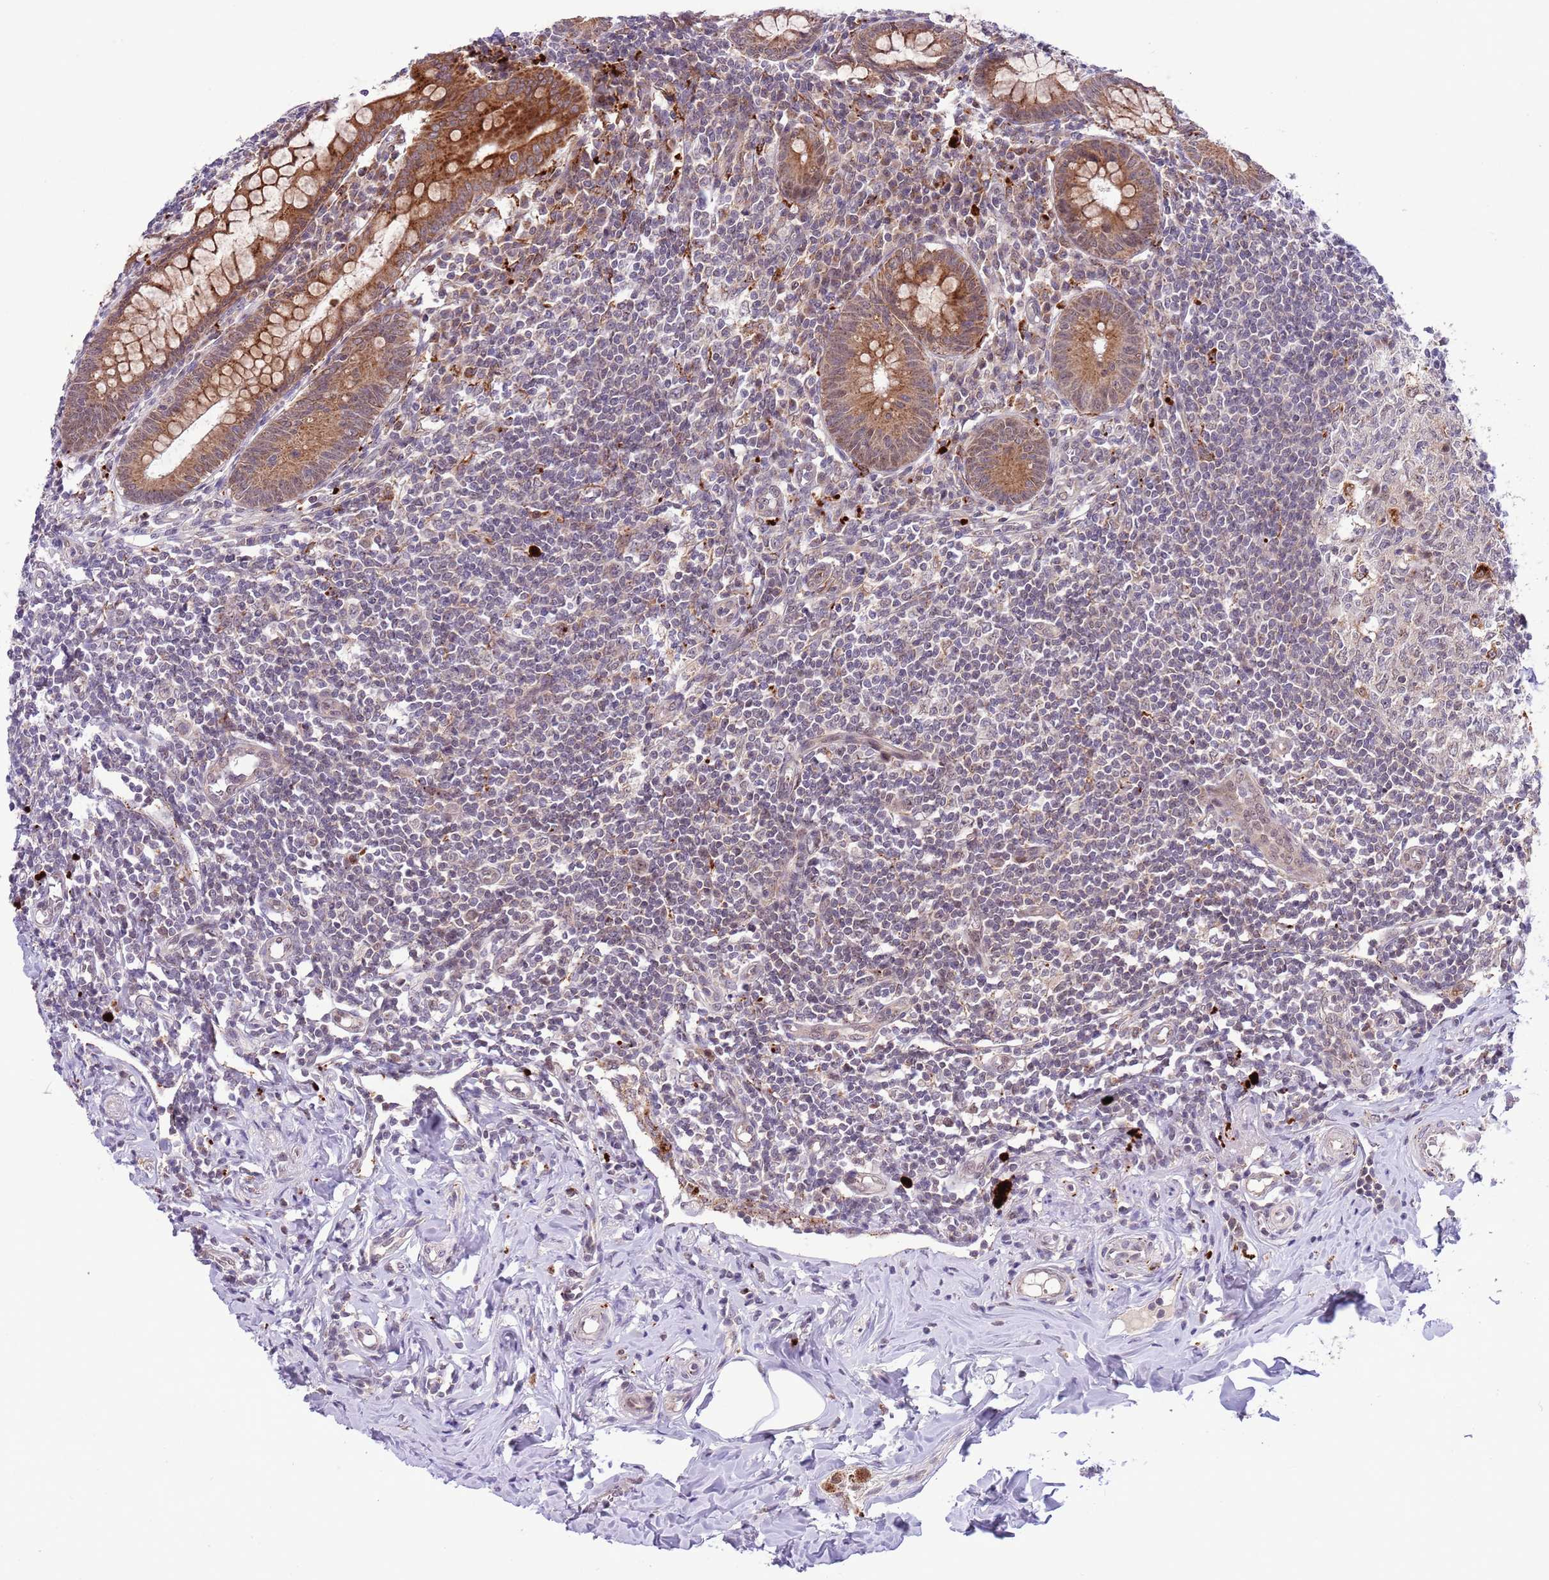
{"staining": {"intensity": "strong", "quantity": ">75%", "location": "cytoplasmic/membranous"}, "tissue": "appendix", "cell_type": "Glandular cells", "image_type": "normal", "snomed": [{"axis": "morphology", "description": "Normal tissue, NOS"}, {"axis": "topography", "description": "Appendix"}], "caption": "A high-resolution image shows IHC staining of unremarkable appendix, which exhibits strong cytoplasmic/membranous staining in approximately >75% of glandular cells. Using DAB (brown) and hematoxylin (blue) stains, captured at high magnification using brightfield microscopy.", "gene": "TRIM27", "patient": {"sex": "female", "age": 33}}